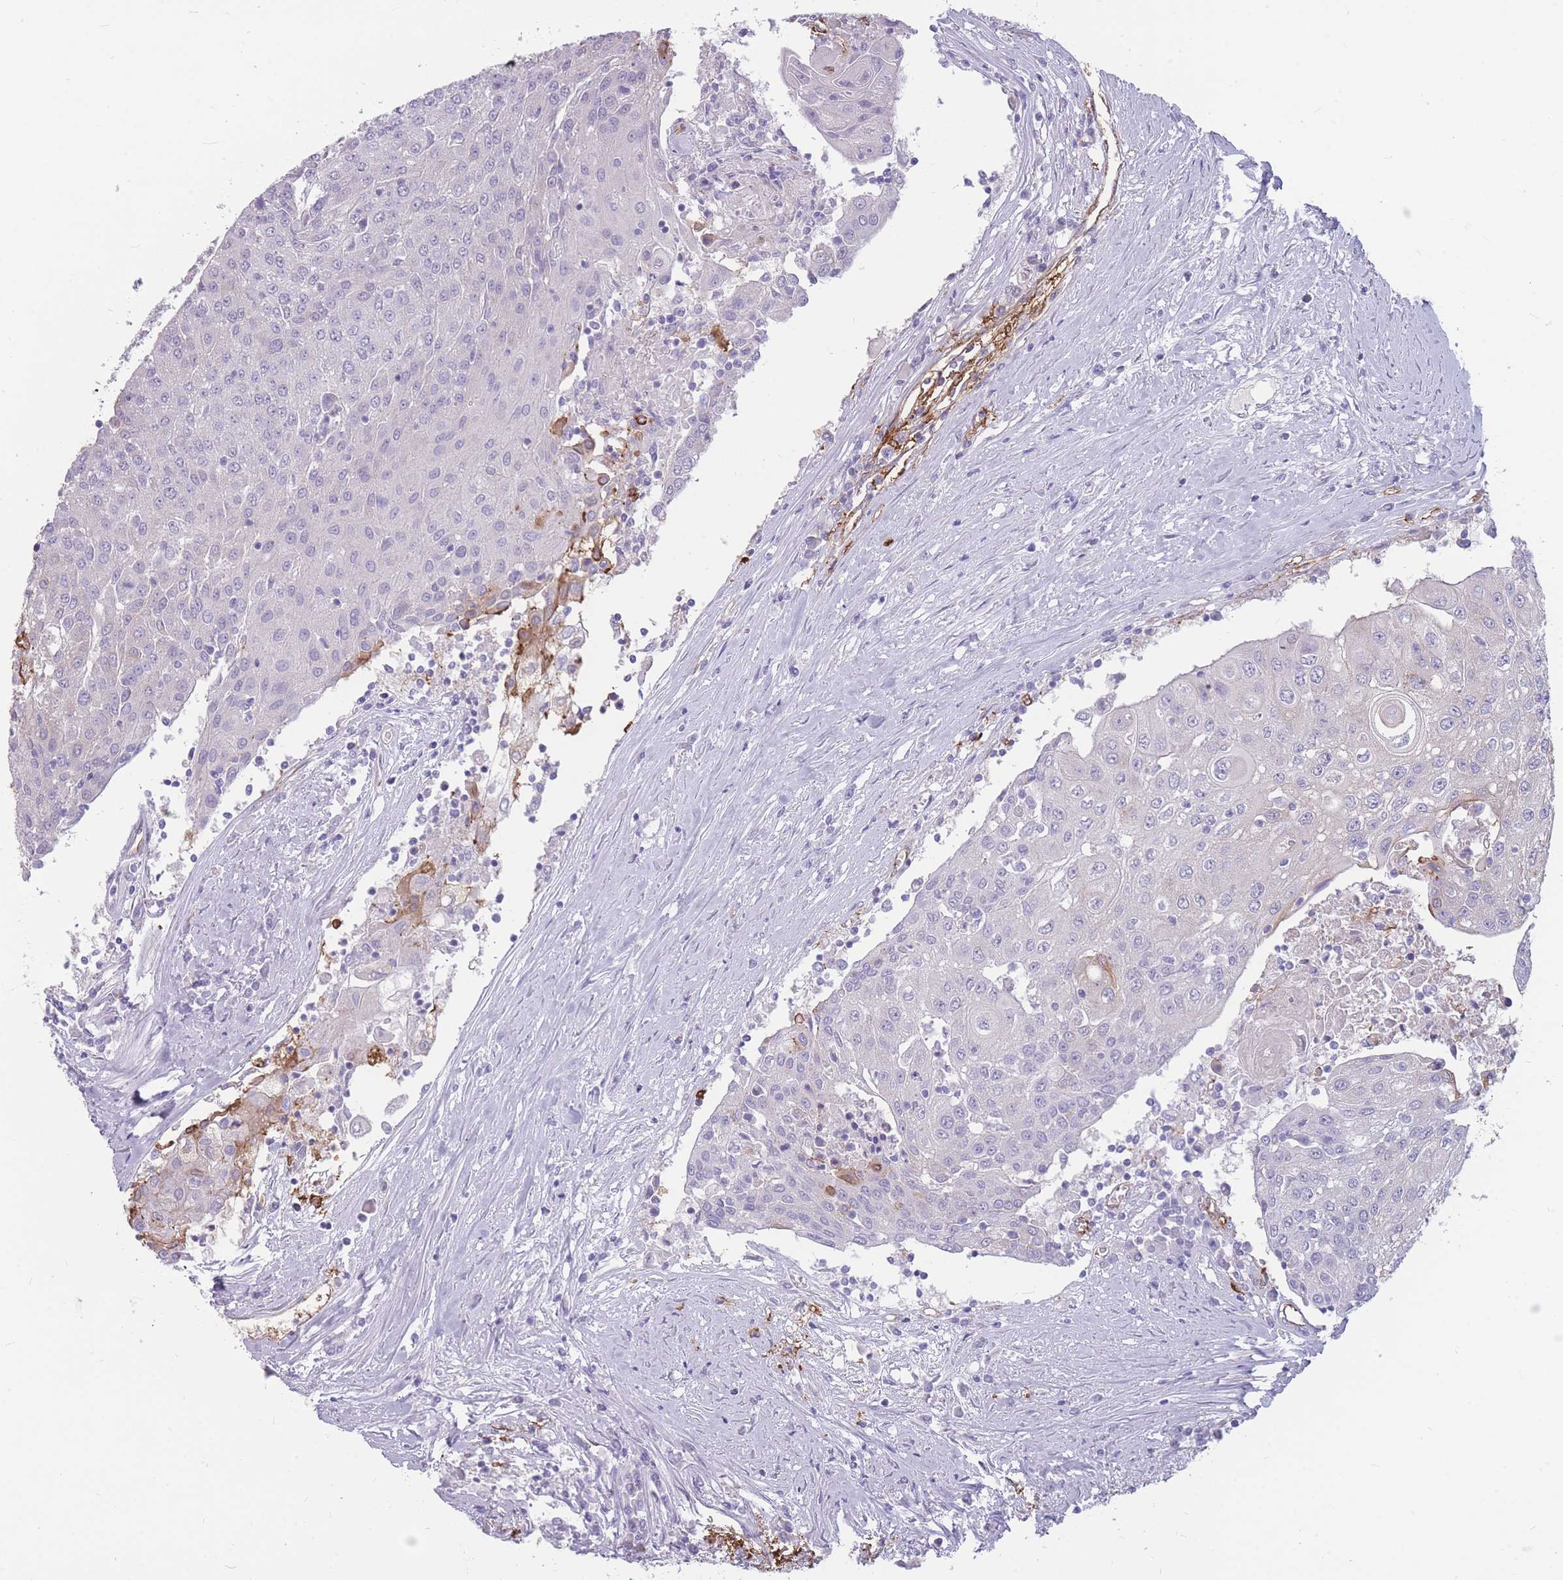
{"staining": {"intensity": "negative", "quantity": "none", "location": "none"}, "tissue": "urothelial cancer", "cell_type": "Tumor cells", "image_type": "cancer", "snomed": [{"axis": "morphology", "description": "Urothelial carcinoma, High grade"}, {"axis": "topography", "description": "Urinary bladder"}], "caption": "This is an IHC image of urothelial carcinoma (high-grade). There is no staining in tumor cells.", "gene": "GNA11", "patient": {"sex": "female", "age": 85}}